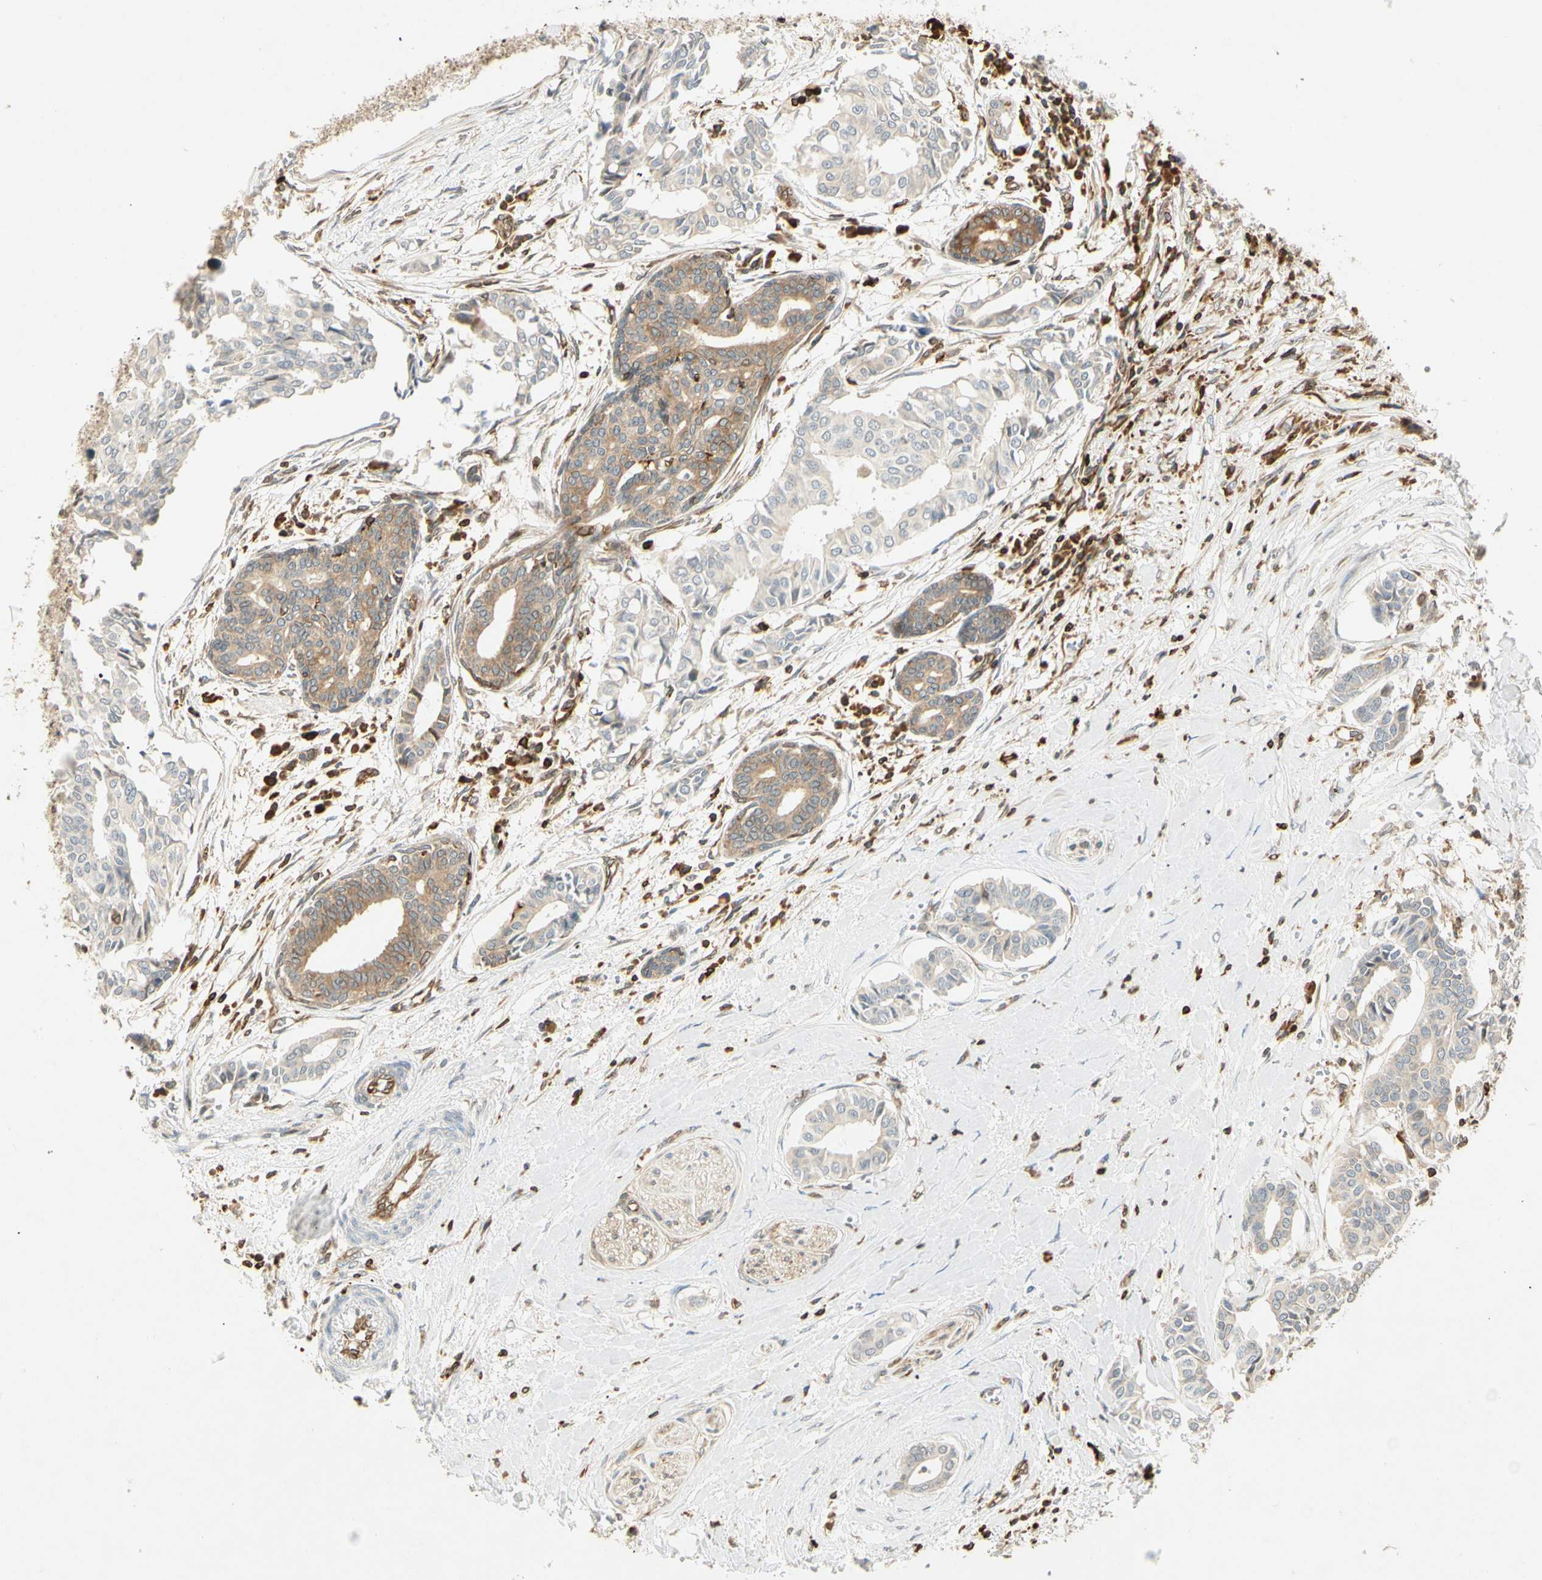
{"staining": {"intensity": "moderate", "quantity": "25%-75%", "location": "cytoplasmic/membranous"}, "tissue": "head and neck cancer", "cell_type": "Tumor cells", "image_type": "cancer", "snomed": [{"axis": "morphology", "description": "Adenocarcinoma, NOS"}, {"axis": "topography", "description": "Salivary gland"}, {"axis": "topography", "description": "Head-Neck"}], "caption": "High-power microscopy captured an immunohistochemistry (IHC) micrograph of head and neck cancer, revealing moderate cytoplasmic/membranous expression in about 25%-75% of tumor cells. Using DAB (3,3'-diaminobenzidine) (brown) and hematoxylin (blue) stains, captured at high magnification using brightfield microscopy.", "gene": "TAPBP", "patient": {"sex": "female", "age": 59}}